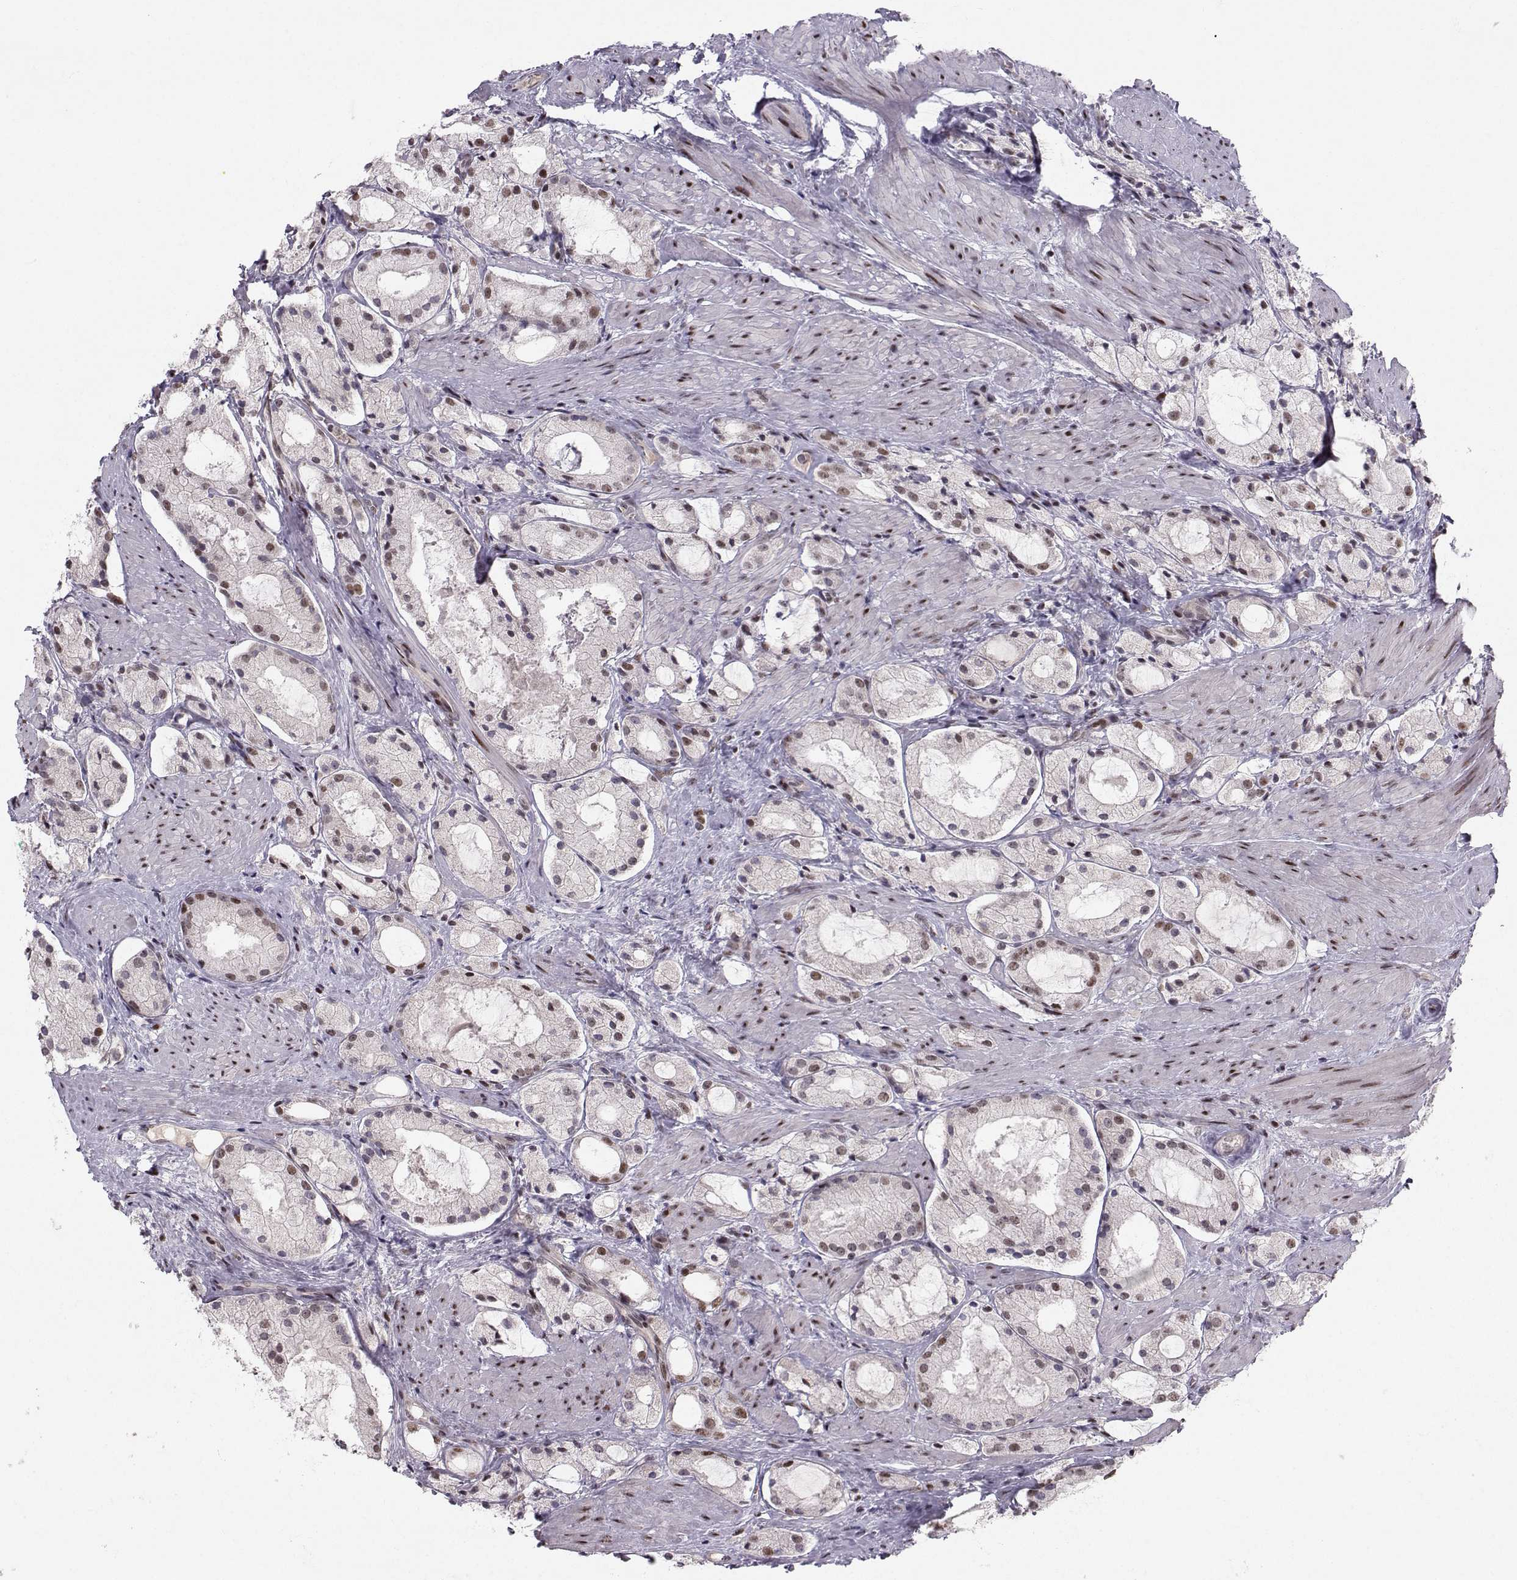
{"staining": {"intensity": "moderate", "quantity": "25%-75%", "location": "nuclear"}, "tissue": "prostate cancer", "cell_type": "Tumor cells", "image_type": "cancer", "snomed": [{"axis": "morphology", "description": "Adenocarcinoma, NOS"}, {"axis": "morphology", "description": "Adenocarcinoma, High grade"}, {"axis": "topography", "description": "Prostate"}], "caption": "Prostate cancer (adenocarcinoma) stained with a protein marker demonstrates moderate staining in tumor cells.", "gene": "SNAPC2", "patient": {"sex": "male", "age": 64}}